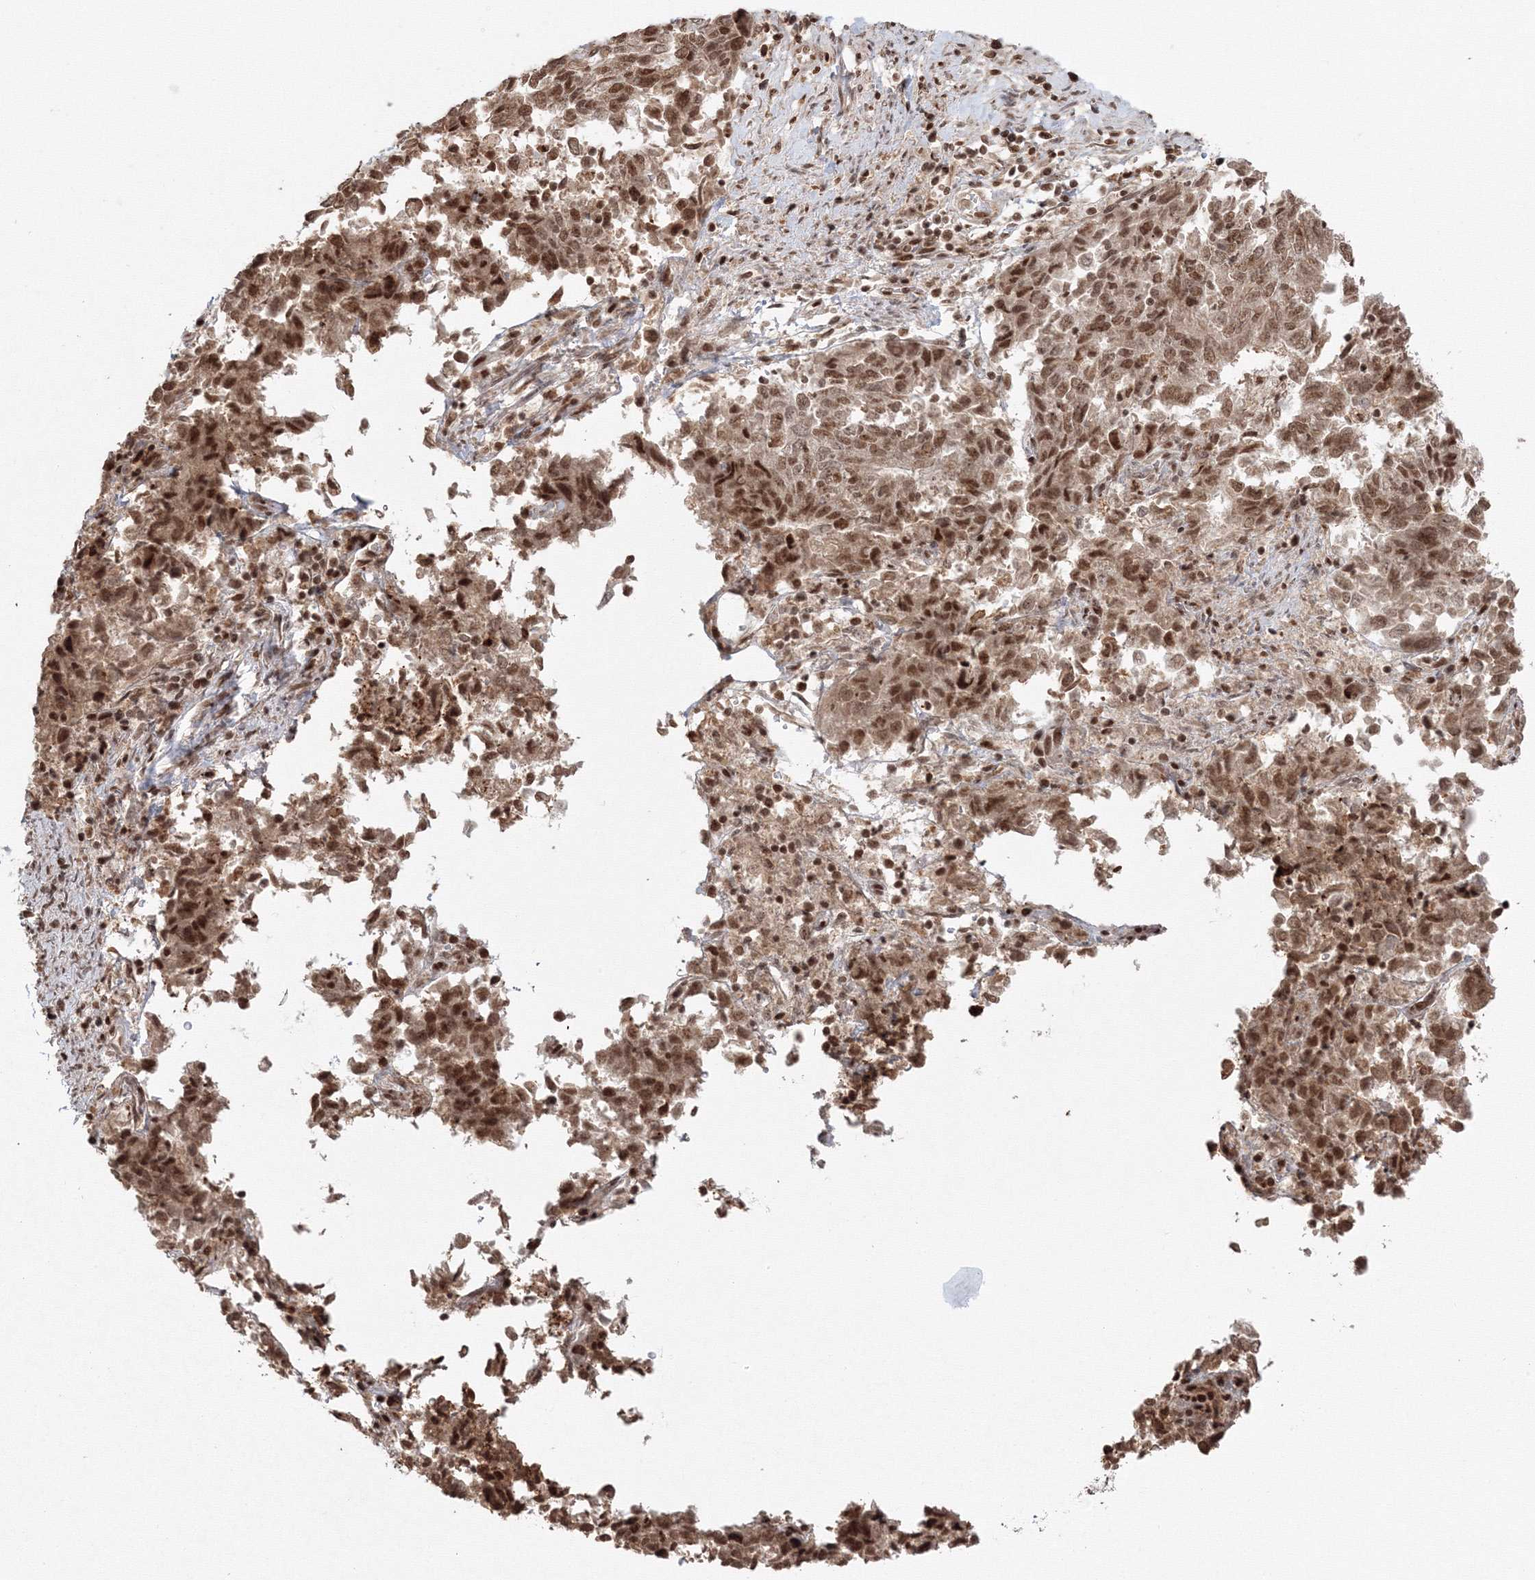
{"staining": {"intensity": "moderate", "quantity": ">75%", "location": "nuclear"}, "tissue": "endometrial cancer", "cell_type": "Tumor cells", "image_type": "cancer", "snomed": [{"axis": "morphology", "description": "Adenocarcinoma, NOS"}, {"axis": "topography", "description": "Endometrium"}], "caption": "Adenocarcinoma (endometrial) stained with a brown dye demonstrates moderate nuclear positive expression in about >75% of tumor cells.", "gene": "KIF20A", "patient": {"sex": "female", "age": 80}}